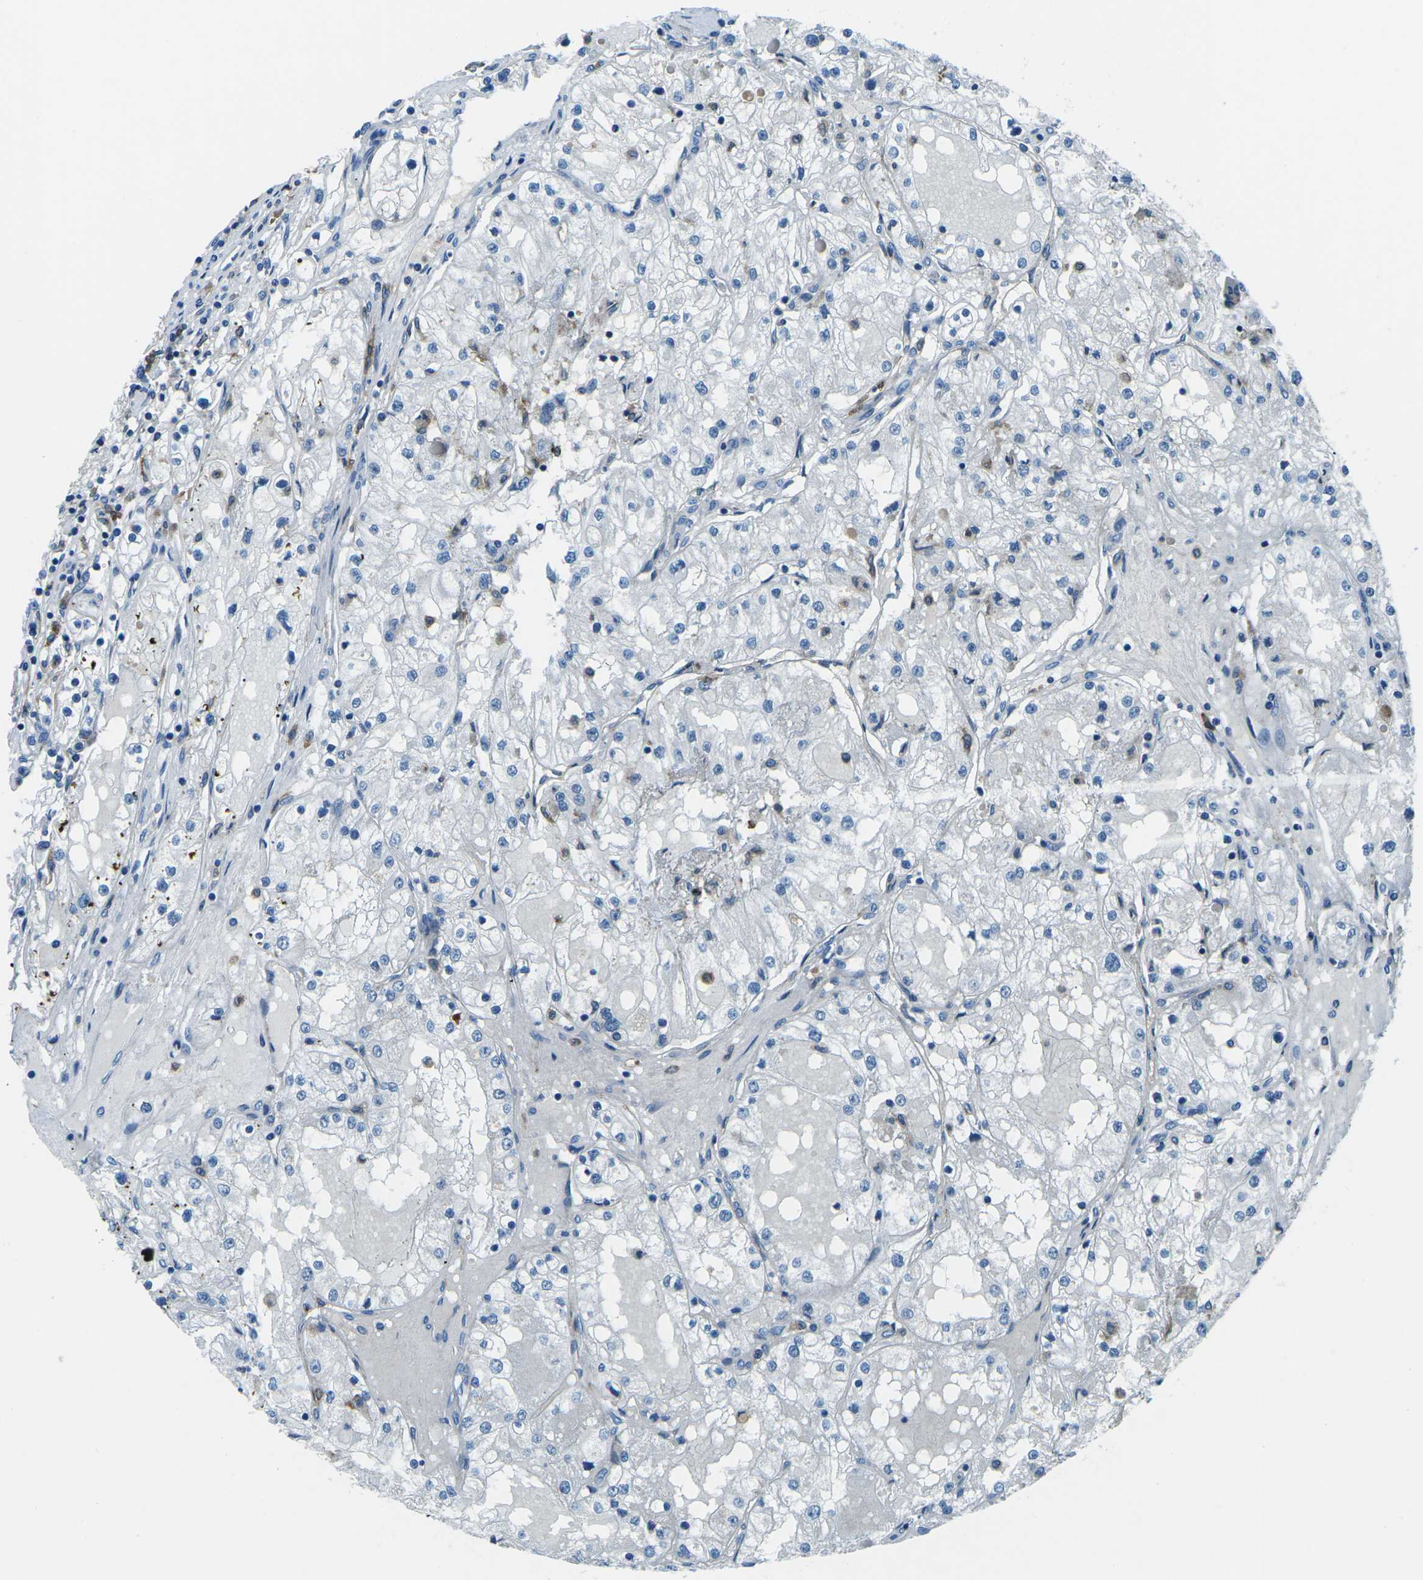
{"staining": {"intensity": "negative", "quantity": "none", "location": "none"}, "tissue": "renal cancer", "cell_type": "Tumor cells", "image_type": "cancer", "snomed": [{"axis": "morphology", "description": "Adenocarcinoma, NOS"}, {"axis": "topography", "description": "Kidney"}], "caption": "Immunohistochemistry (IHC) of adenocarcinoma (renal) shows no expression in tumor cells.", "gene": "CD1D", "patient": {"sex": "male", "age": 68}}